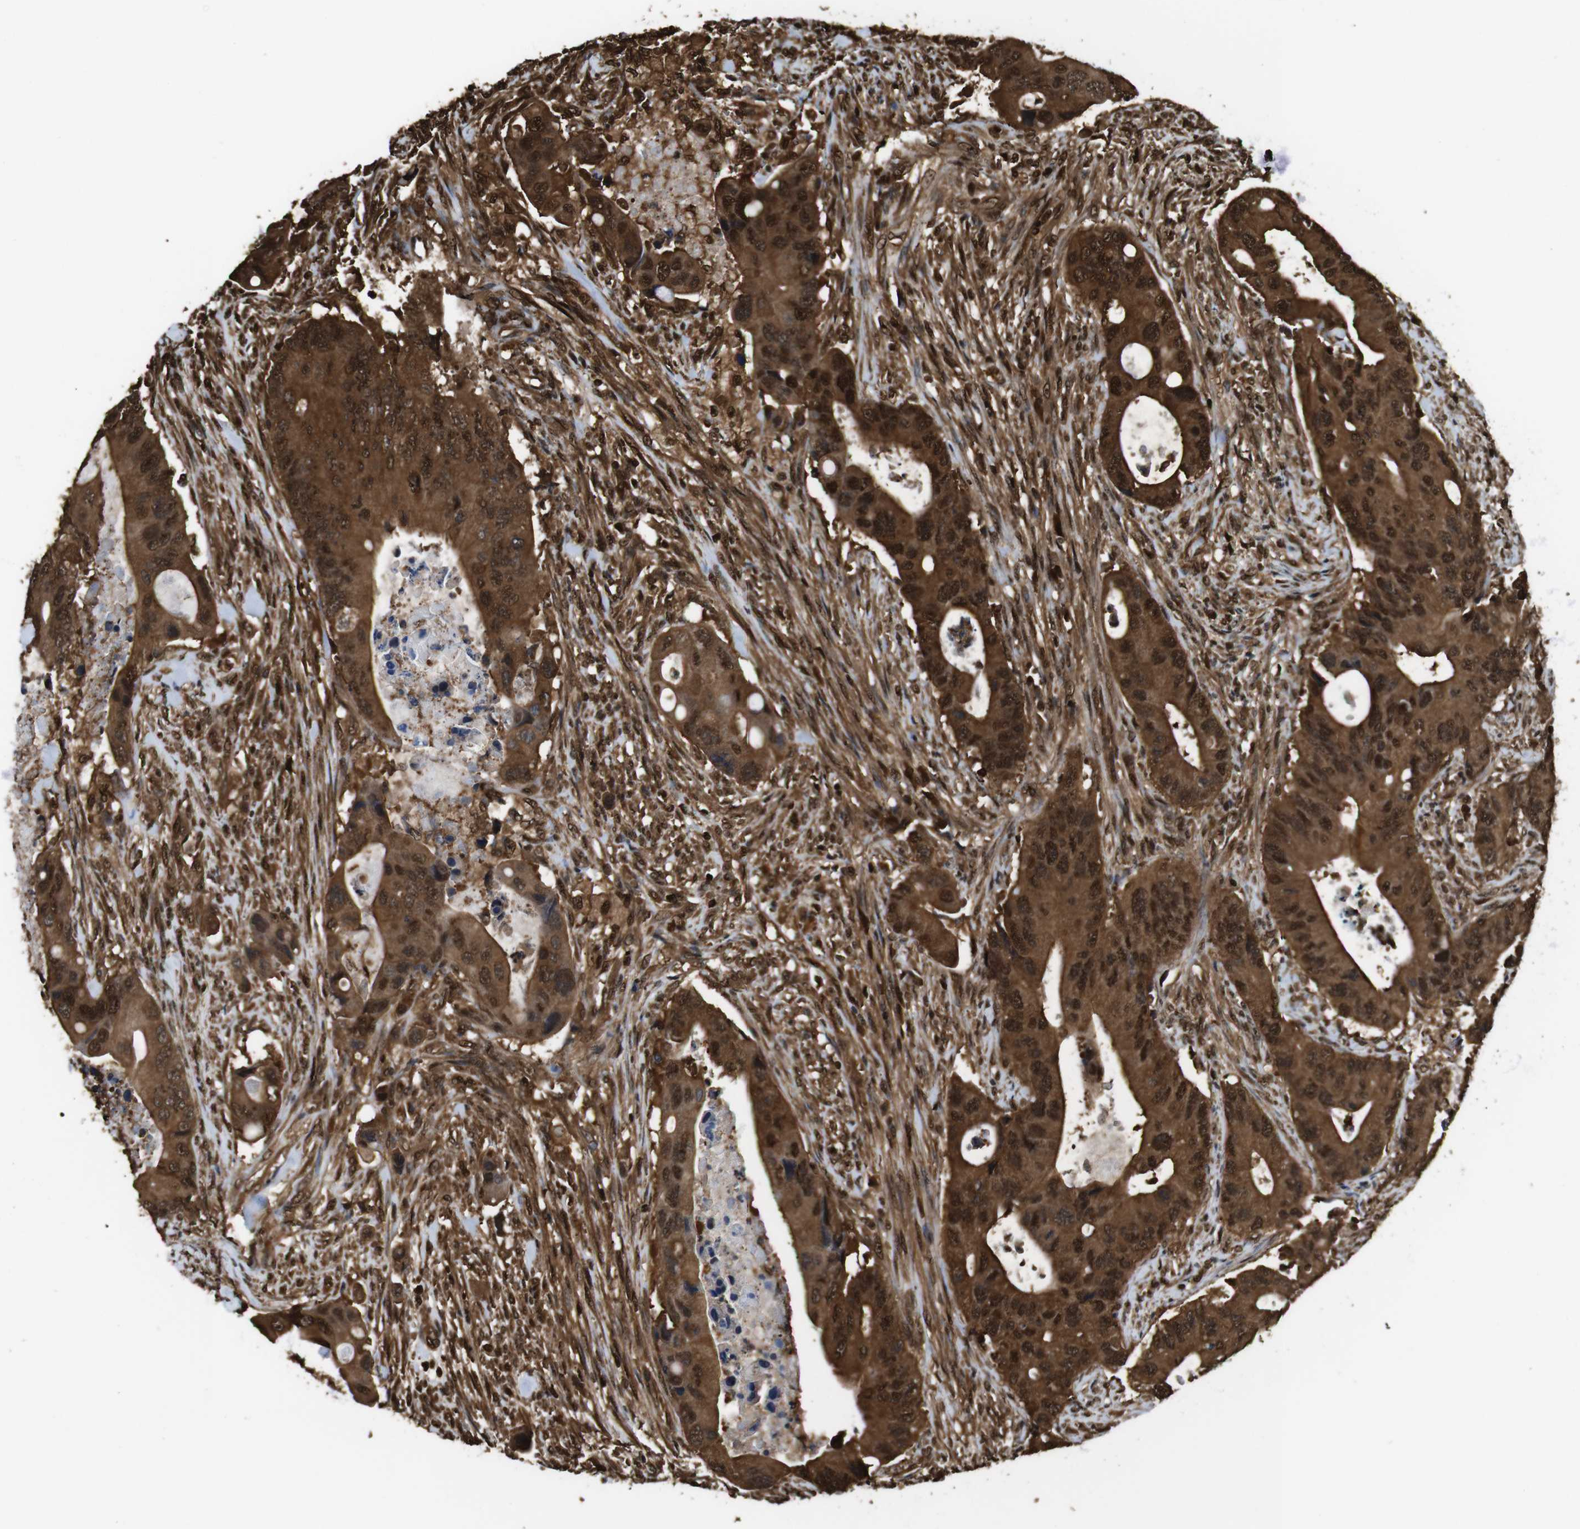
{"staining": {"intensity": "strong", "quantity": ">75%", "location": "cytoplasmic/membranous,nuclear"}, "tissue": "colorectal cancer", "cell_type": "Tumor cells", "image_type": "cancer", "snomed": [{"axis": "morphology", "description": "Adenocarcinoma, NOS"}, {"axis": "topography", "description": "Rectum"}], "caption": "Immunohistochemistry of colorectal cancer exhibits high levels of strong cytoplasmic/membranous and nuclear positivity in about >75% of tumor cells.", "gene": "VCP", "patient": {"sex": "female", "age": 57}}